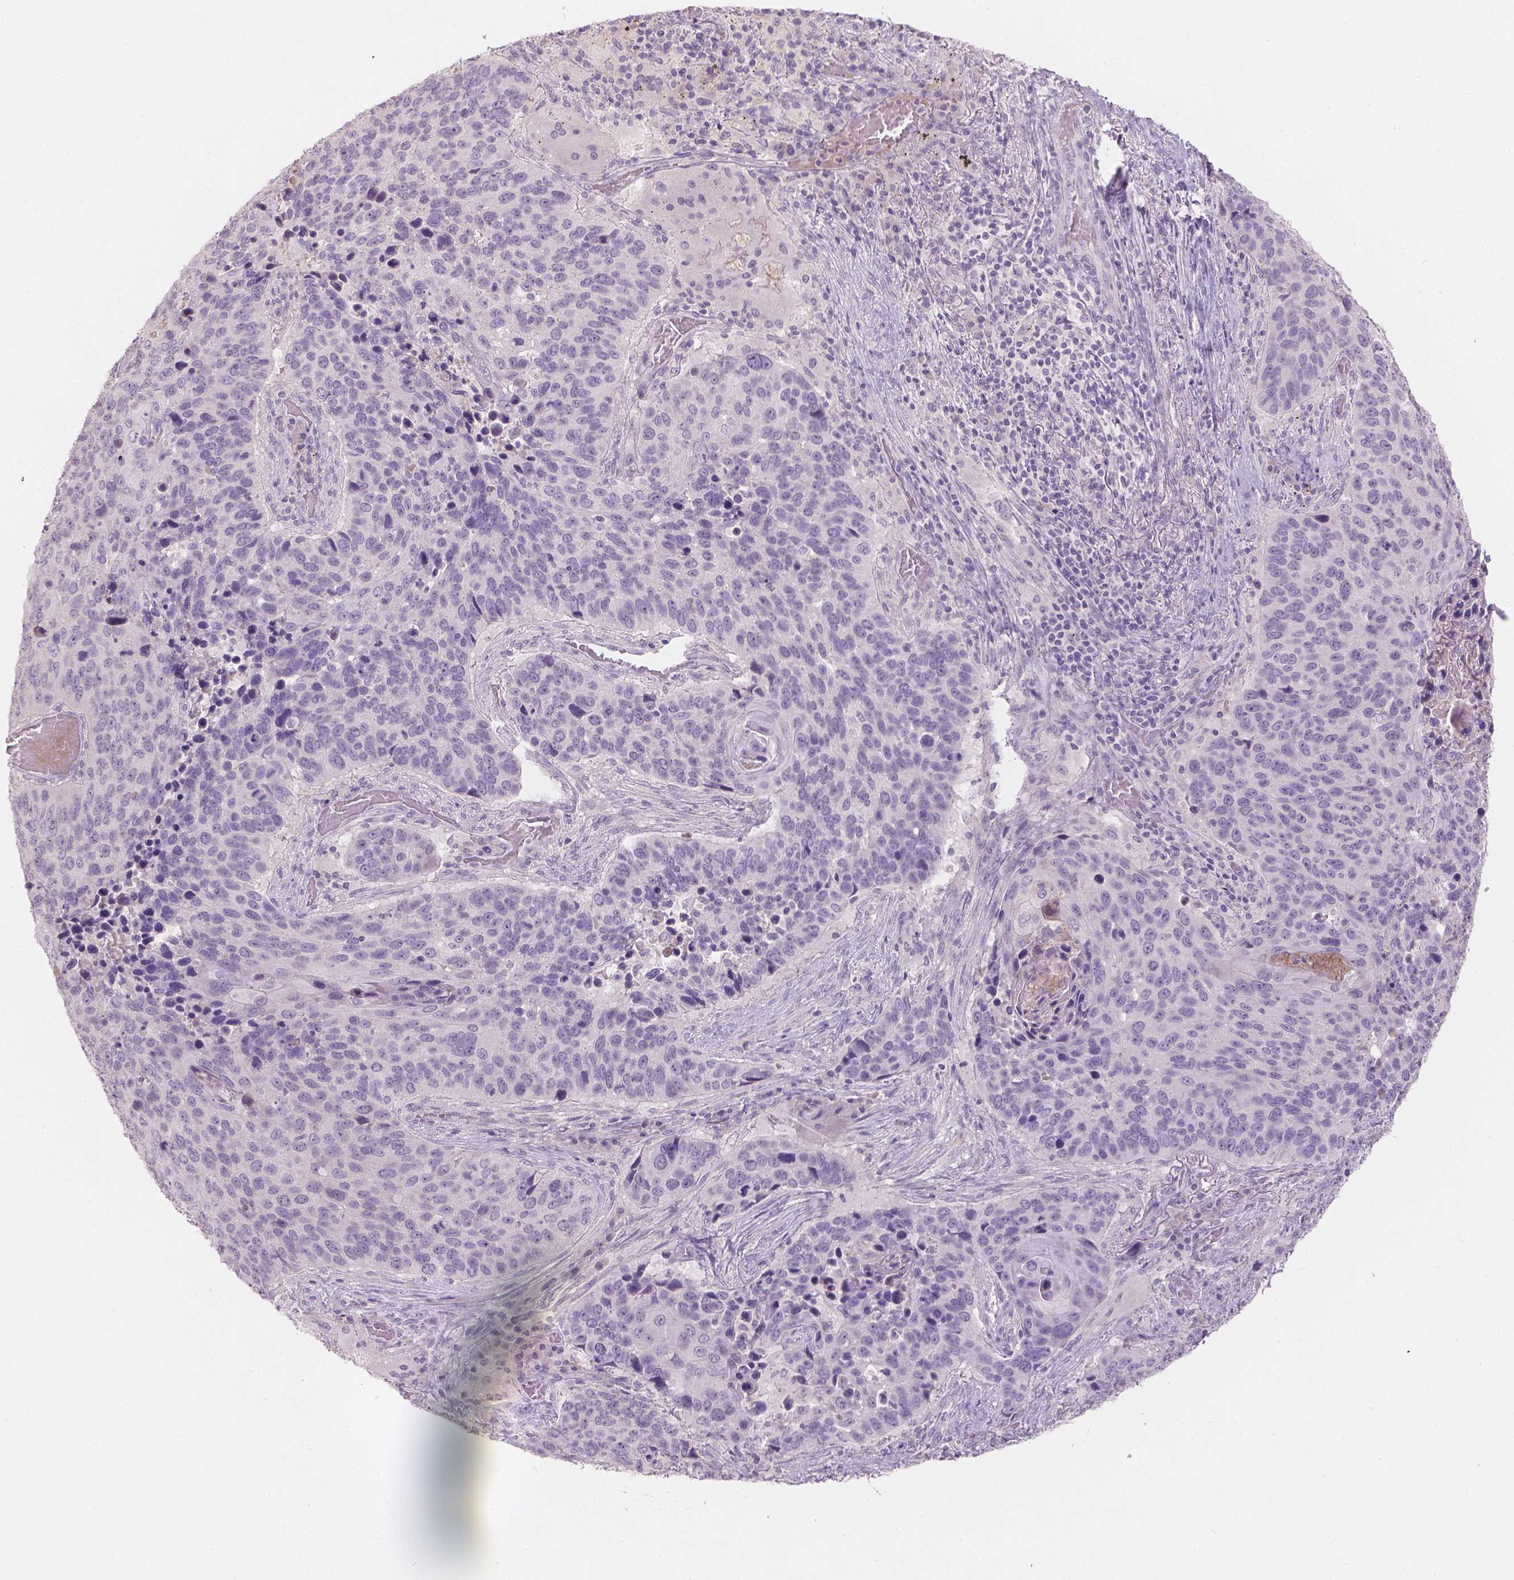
{"staining": {"intensity": "negative", "quantity": "none", "location": "none"}, "tissue": "lung cancer", "cell_type": "Tumor cells", "image_type": "cancer", "snomed": [{"axis": "morphology", "description": "Squamous cell carcinoma, NOS"}, {"axis": "topography", "description": "Lung"}], "caption": "DAB immunohistochemical staining of lung squamous cell carcinoma reveals no significant expression in tumor cells.", "gene": "DCAF4L1", "patient": {"sex": "male", "age": 68}}